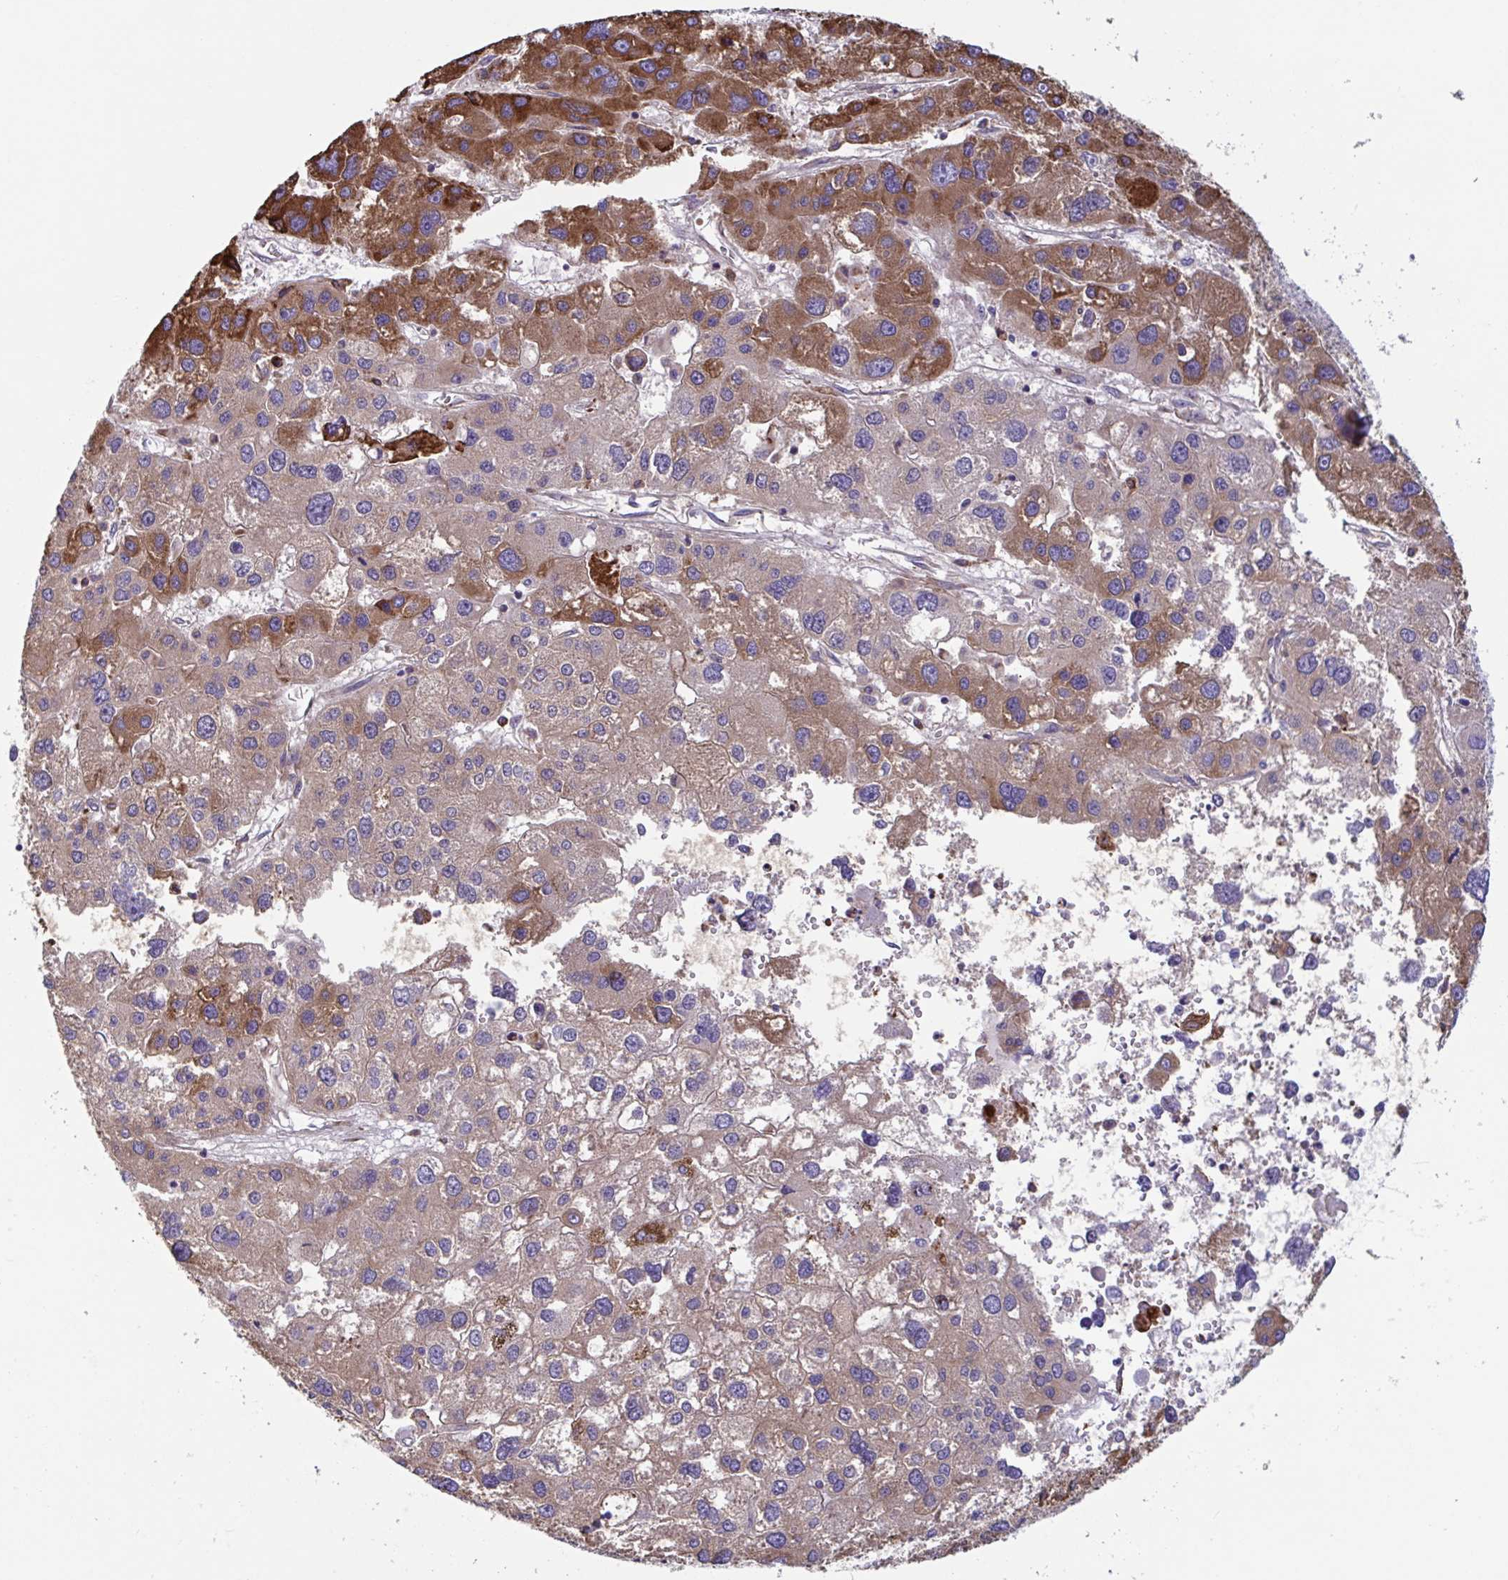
{"staining": {"intensity": "moderate", "quantity": ">75%", "location": "cytoplasmic/membranous"}, "tissue": "liver cancer", "cell_type": "Tumor cells", "image_type": "cancer", "snomed": [{"axis": "morphology", "description": "Carcinoma, Hepatocellular, NOS"}, {"axis": "topography", "description": "Liver"}], "caption": "Liver cancer (hepatocellular carcinoma) tissue reveals moderate cytoplasmic/membranous positivity in approximately >75% of tumor cells (DAB (3,3'-diaminobenzidine) IHC, brown staining for protein, blue staining for nuclei).", "gene": "PEAK3", "patient": {"sex": "male", "age": 73}}